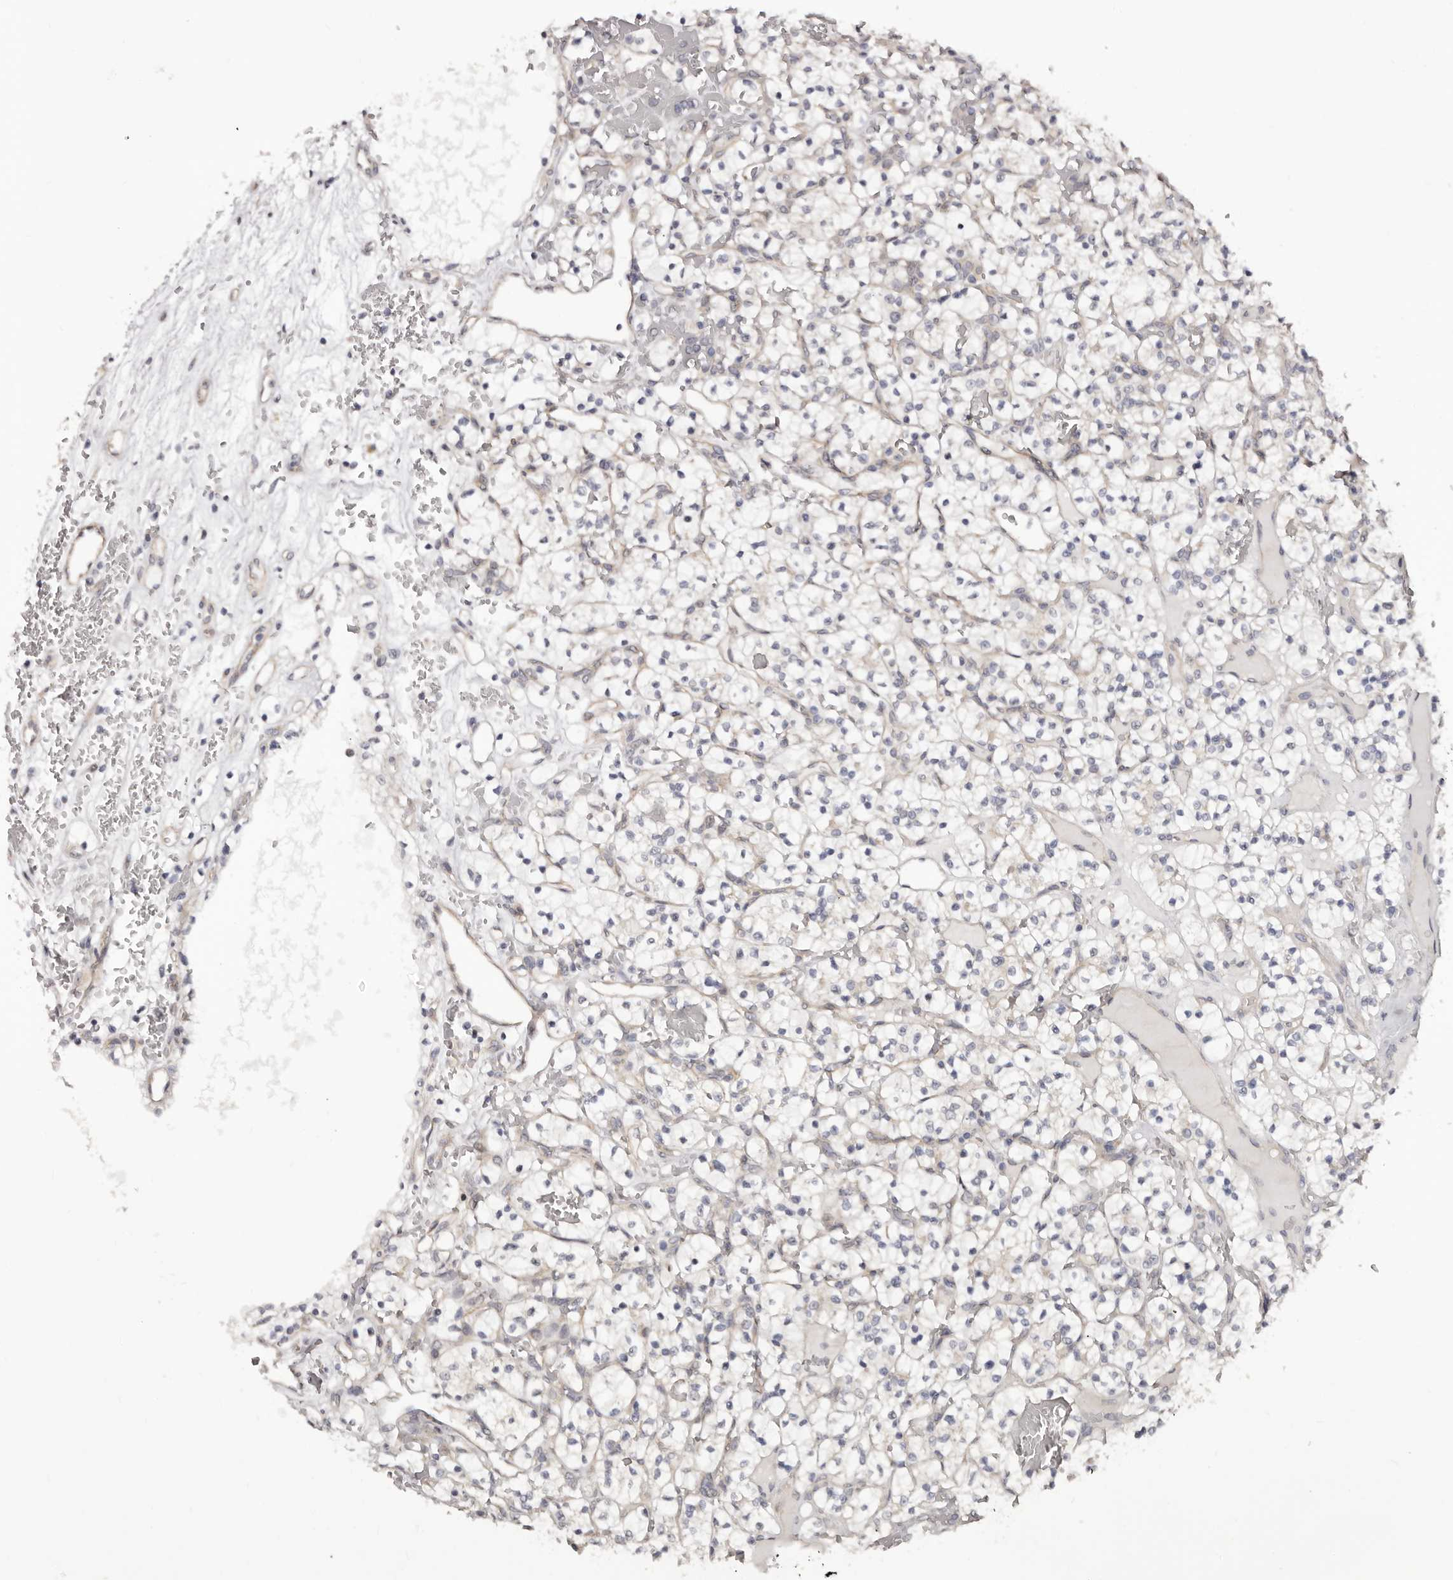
{"staining": {"intensity": "negative", "quantity": "none", "location": "none"}, "tissue": "renal cancer", "cell_type": "Tumor cells", "image_type": "cancer", "snomed": [{"axis": "morphology", "description": "Adenocarcinoma, NOS"}, {"axis": "topography", "description": "Kidney"}], "caption": "An image of adenocarcinoma (renal) stained for a protein shows no brown staining in tumor cells.", "gene": "NOL12", "patient": {"sex": "female", "age": 57}}